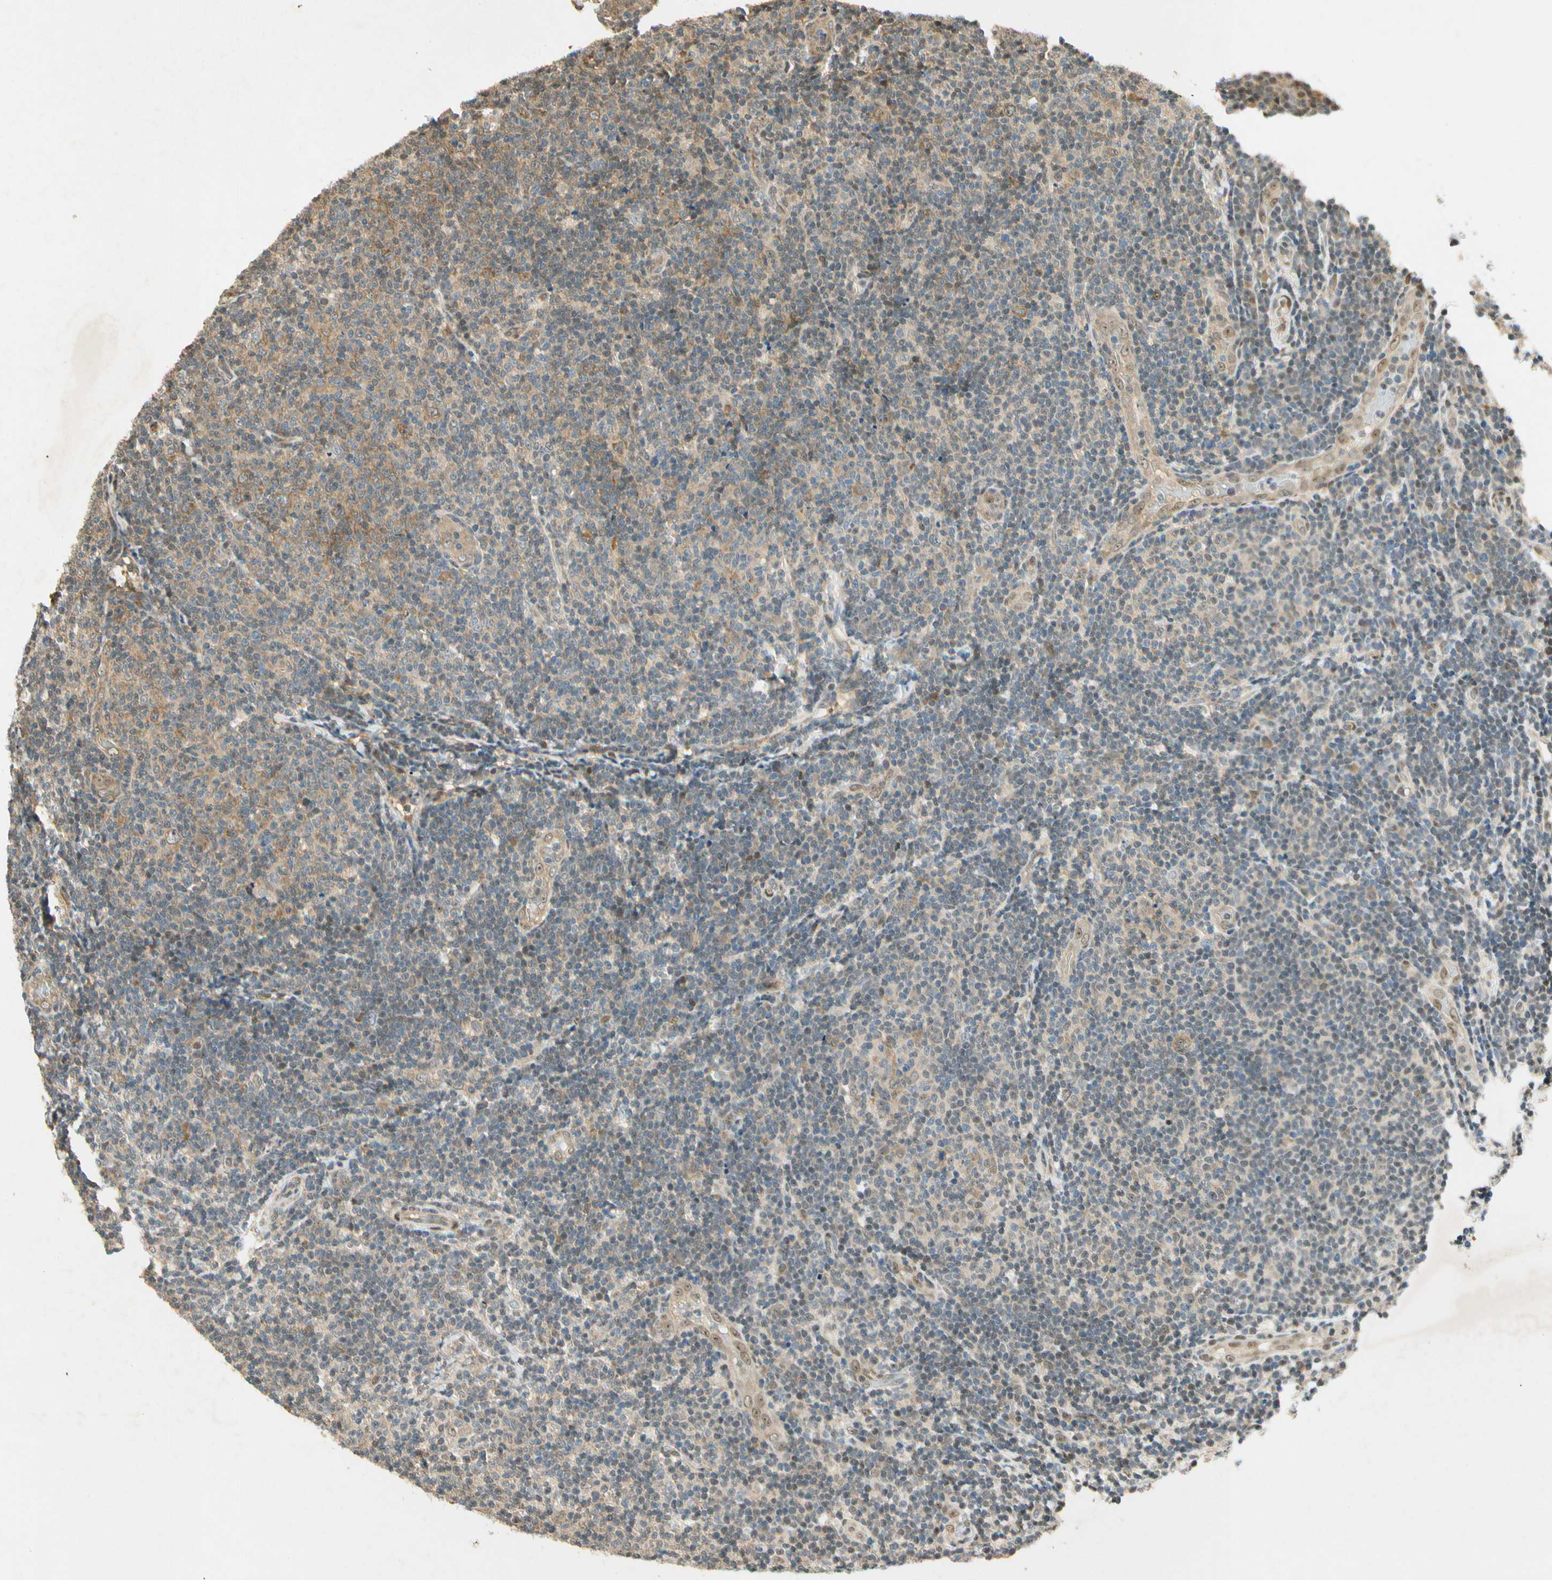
{"staining": {"intensity": "weak", "quantity": ">75%", "location": "cytoplasmic/membranous"}, "tissue": "lymphoma", "cell_type": "Tumor cells", "image_type": "cancer", "snomed": [{"axis": "morphology", "description": "Malignant lymphoma, non-Hodgkin's type, Low grade"}, {"axis": "topography", "description": "Lymph node"}], "caption": "IHC image of human lymphoma stained for a protein (brown), which demonstrates low levels of weak cytoplasmic/membranous expression in about >75% of tumor cells.", "gene": "EIF1AX", "patient": {"sex": "male", "age": 83}}